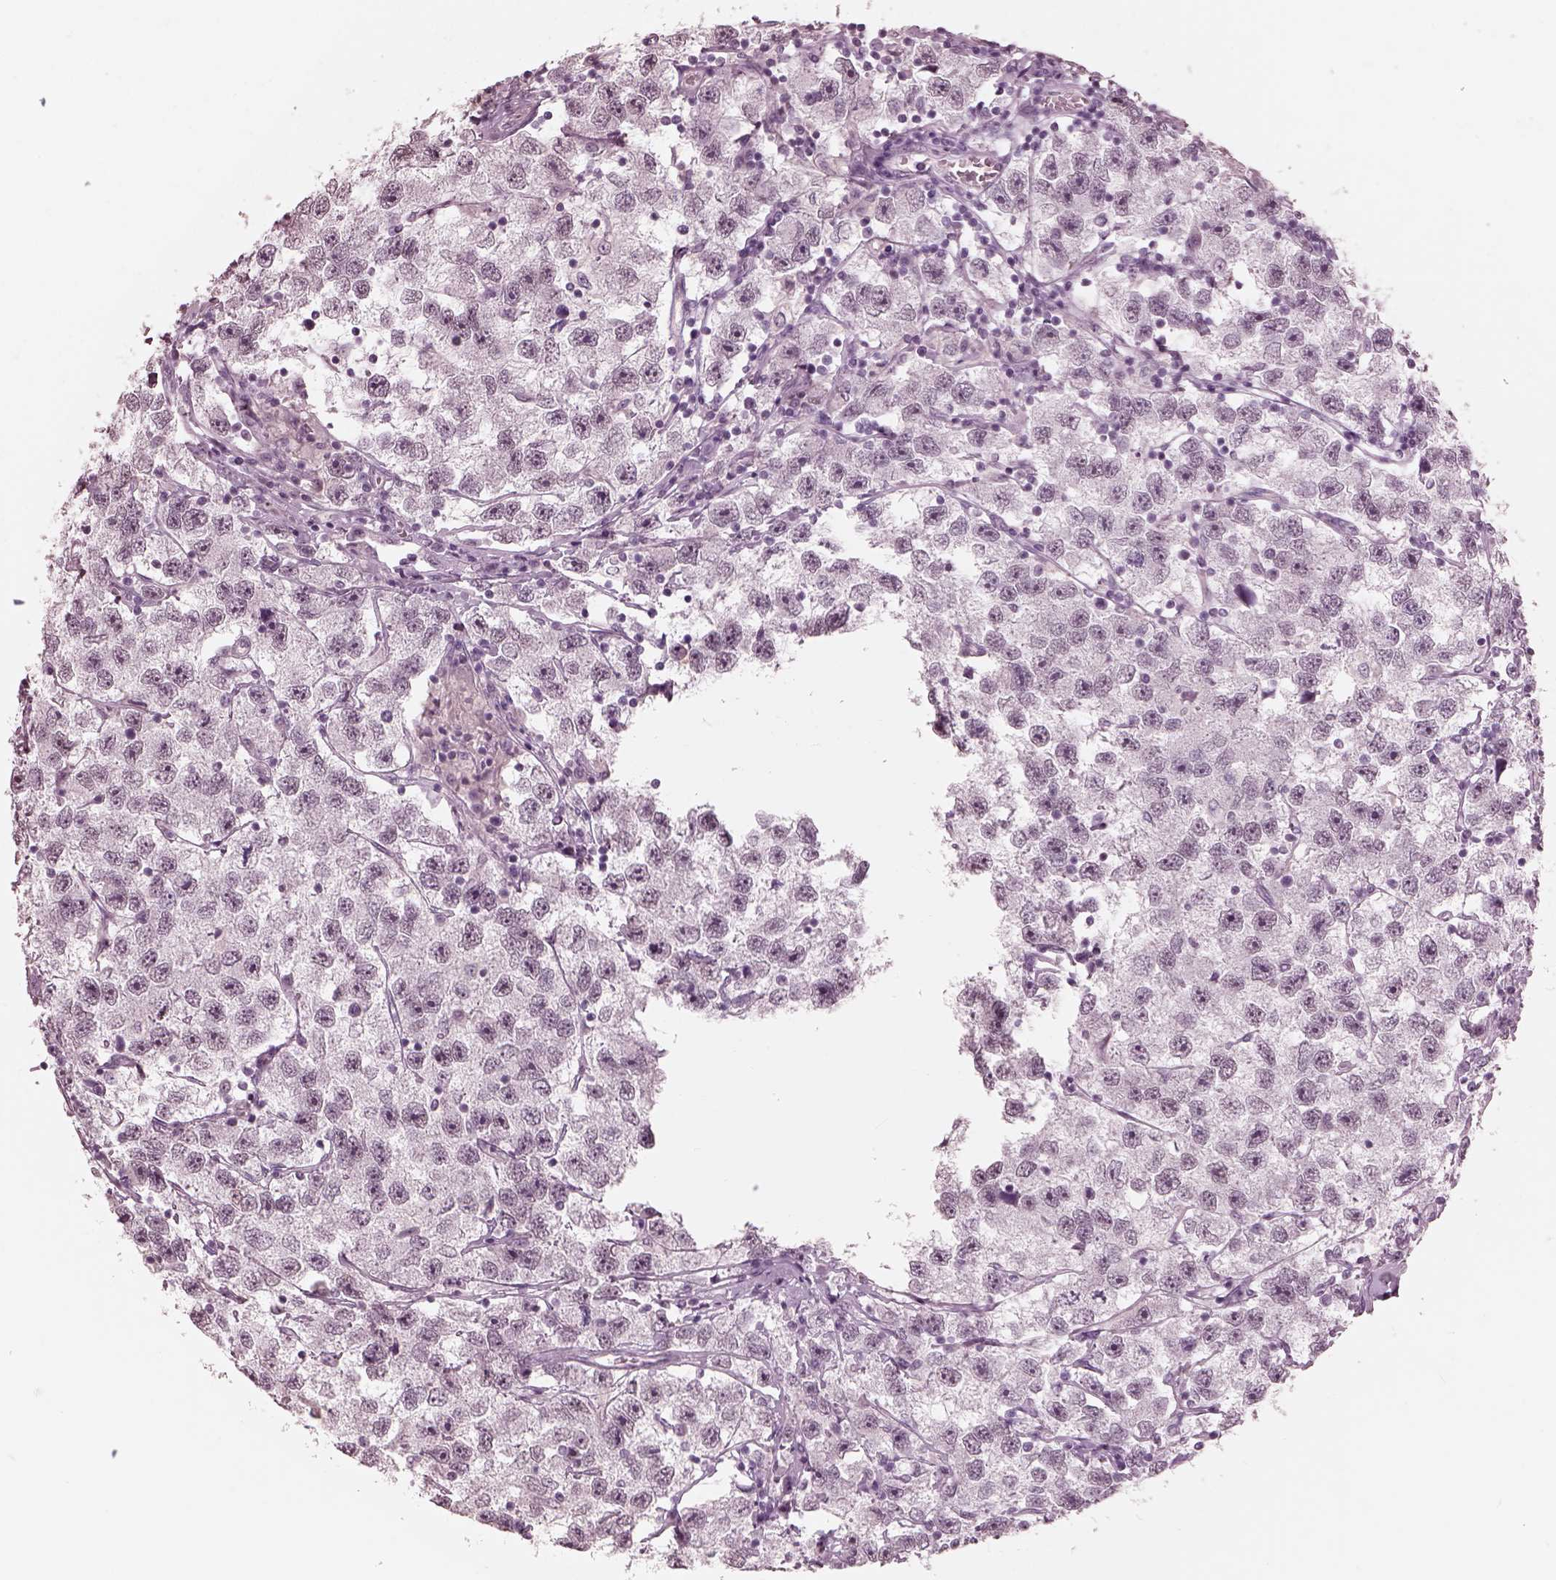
{"staining": {"intensity": "negative", "quantity": "none", "location": "none"}, "tissue": "testis cancer", "cell_type": "Tumor cells", "image_type": "cancer", "snomed": [{"axis": "morphology", "description": "Seminoma, NOS"}, {"axis": "topography", "description": "Testis"}], "caption": "Immunohistochemistry of testis cancer exhibits no staining in tumor cells. The staining was performed using DAB to visualize the protein expression in brown, while the nuclei were stained in blue with hematoxylin (Magnification: 20x).", "gene": "GARIN4", "patient": {"sex": "male", "age": 26}}